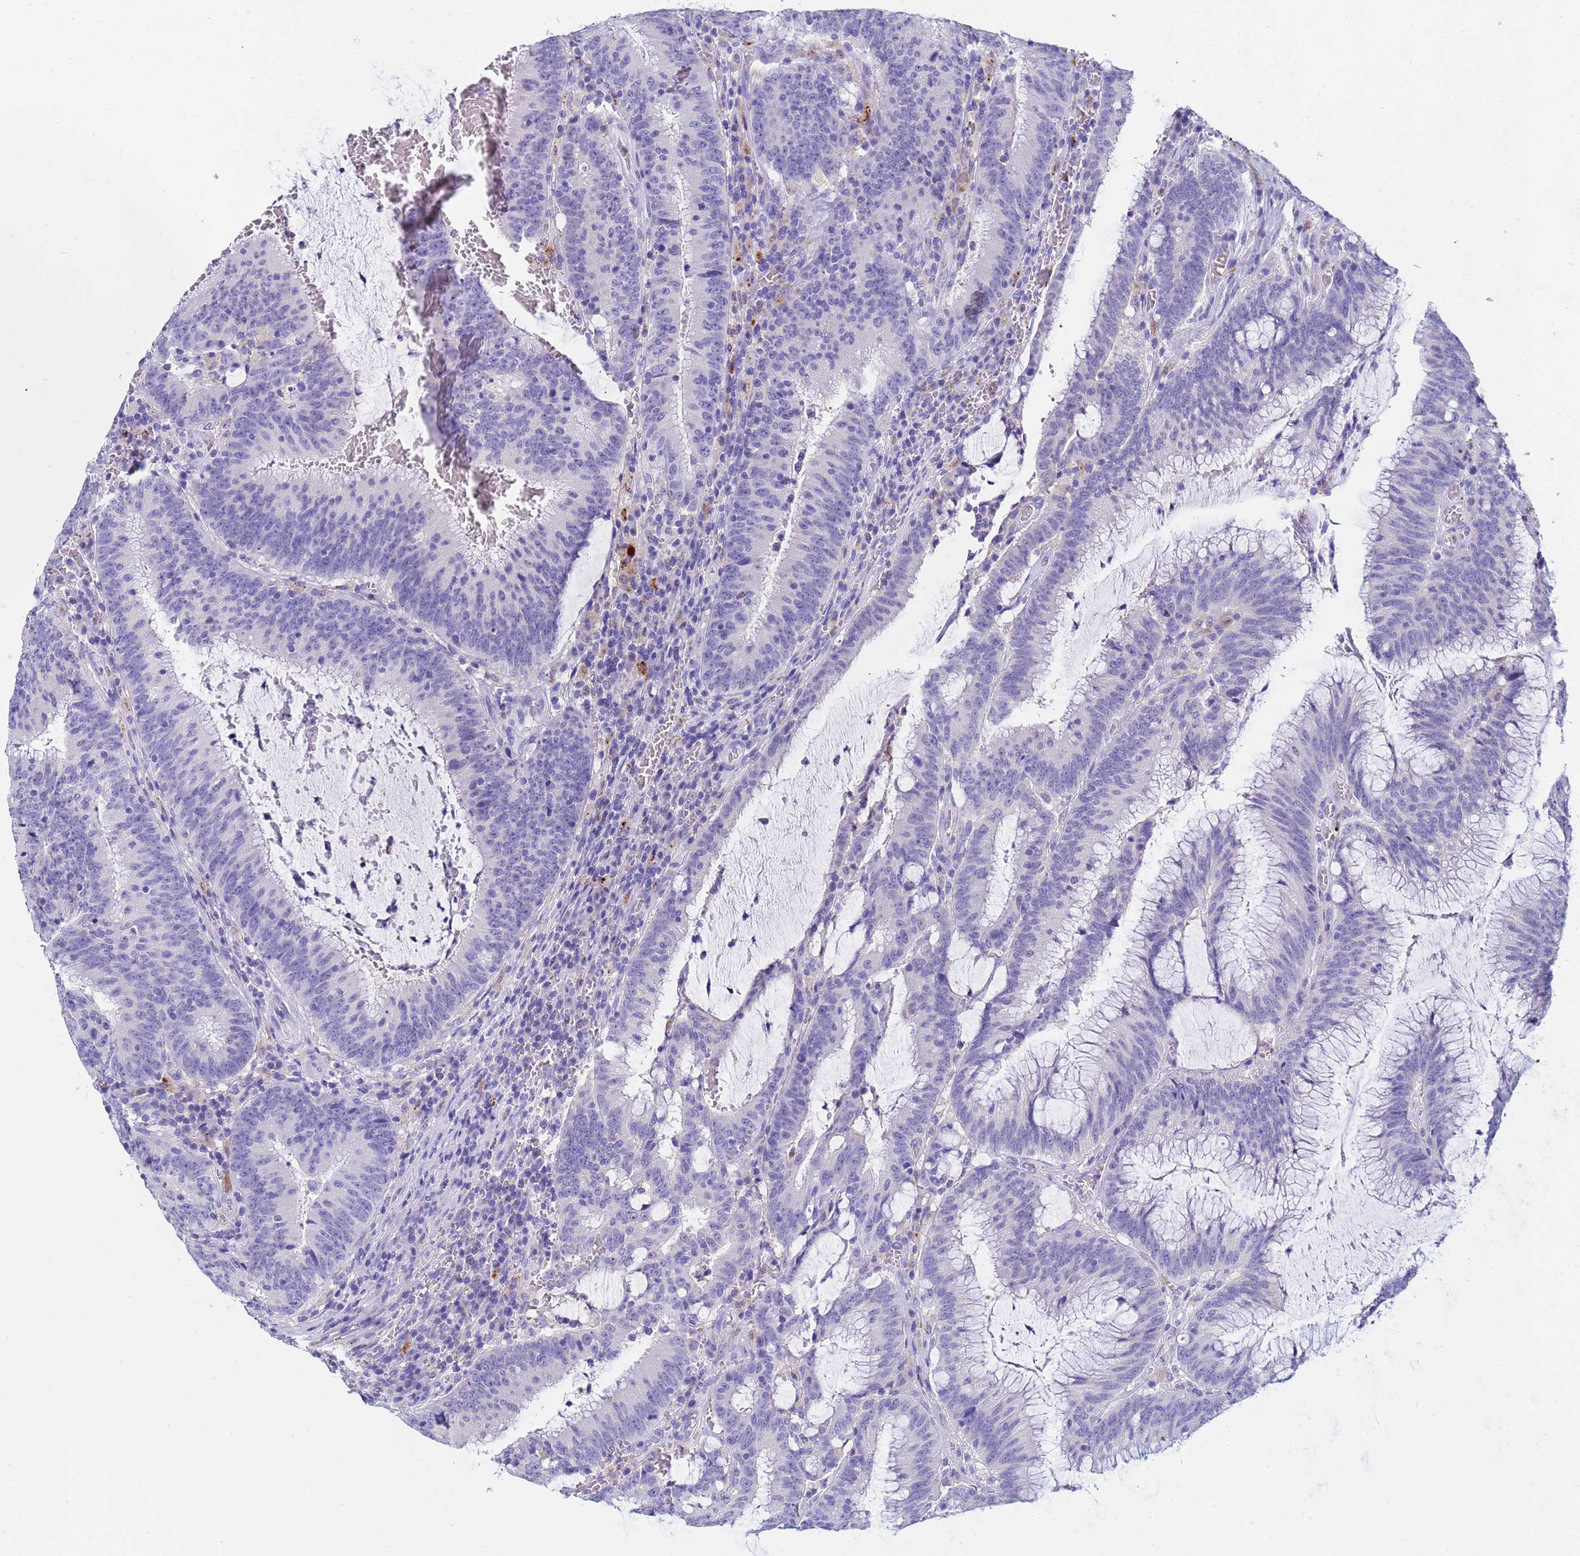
{"staining": {"intensity": "negative", "quantity": "none", "location": "none"}, "tissue": "colorectal cancer", "cell_type": "Tumor cells", "image_type": "cancer", "snomed": [{"axis": "morphology", "description": "Adenocarcinoma, NOS"}, {"axis": "topography", "description": "Rectum"}], "caption": "Immunohistochemistry (IHC) image of human colorectal adenocarcinoma stained for a protein (brown), which shows no expression in tumor cells. (DAB immunohistochemistry (IHC), high magnification).", "gene": "CSTB", "patient": {"sex": "female", "age": 77}}